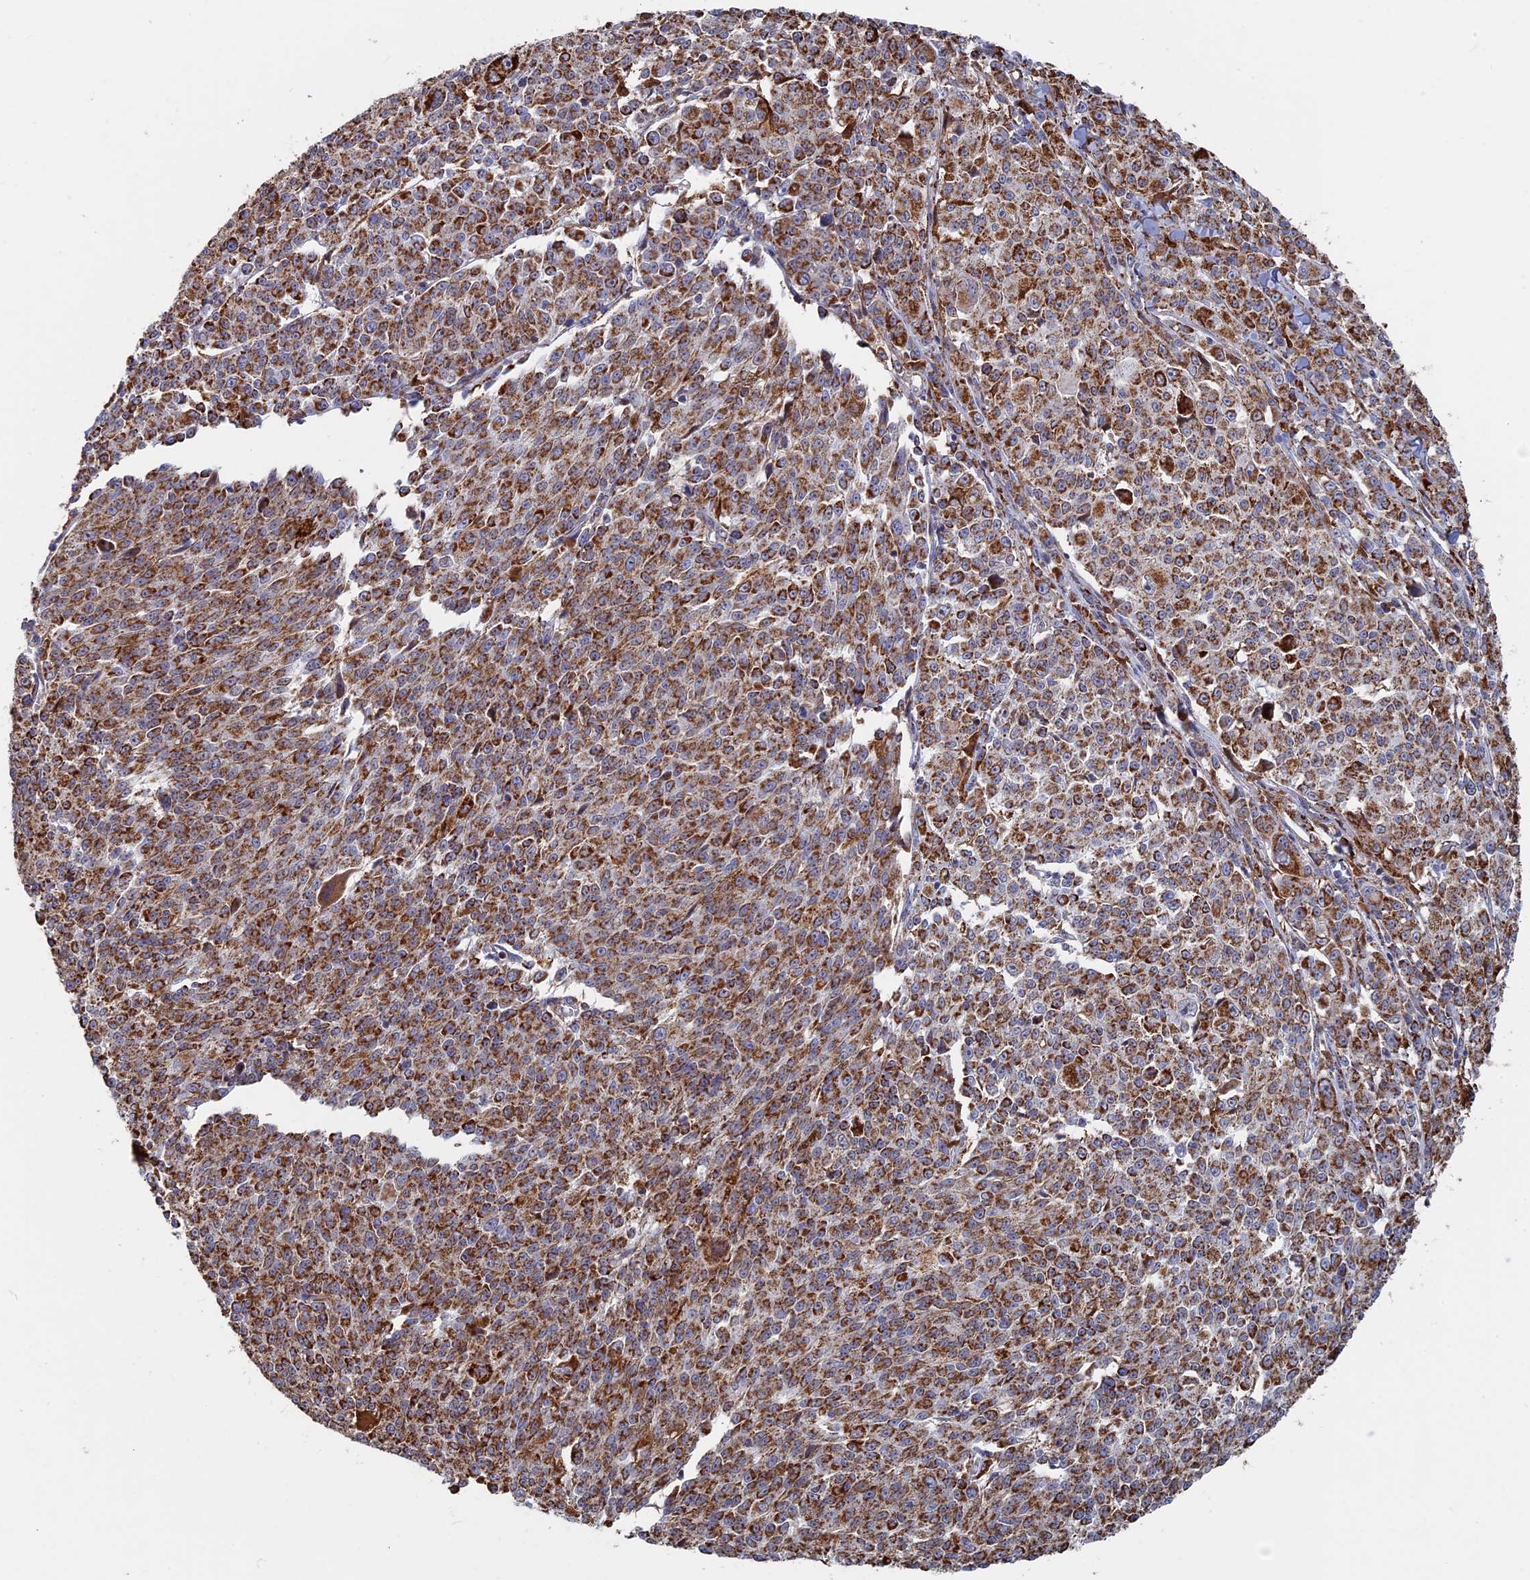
{"staining": {"intensity": "moderate", "quantity": ">75%", "location": "cytoplasmic/membranous"}, "tissue": "melanoma", "cell_type": "Tumor cells", "image_type": "cancer", "snomed": [{"axis": "morphology", "description": "Malignant melanoma, NOS"}, {"axis": "topography", "description": "Skin"}], "caption": "Approximately >75% of tumor cells in human malignant melanoma reveal moderate cytoplasmic/membranous protein expression as visualized by brown immunohistochemical staining.", "gene": "SEC24D", "patient": {"sex": "female", "age": 52}}